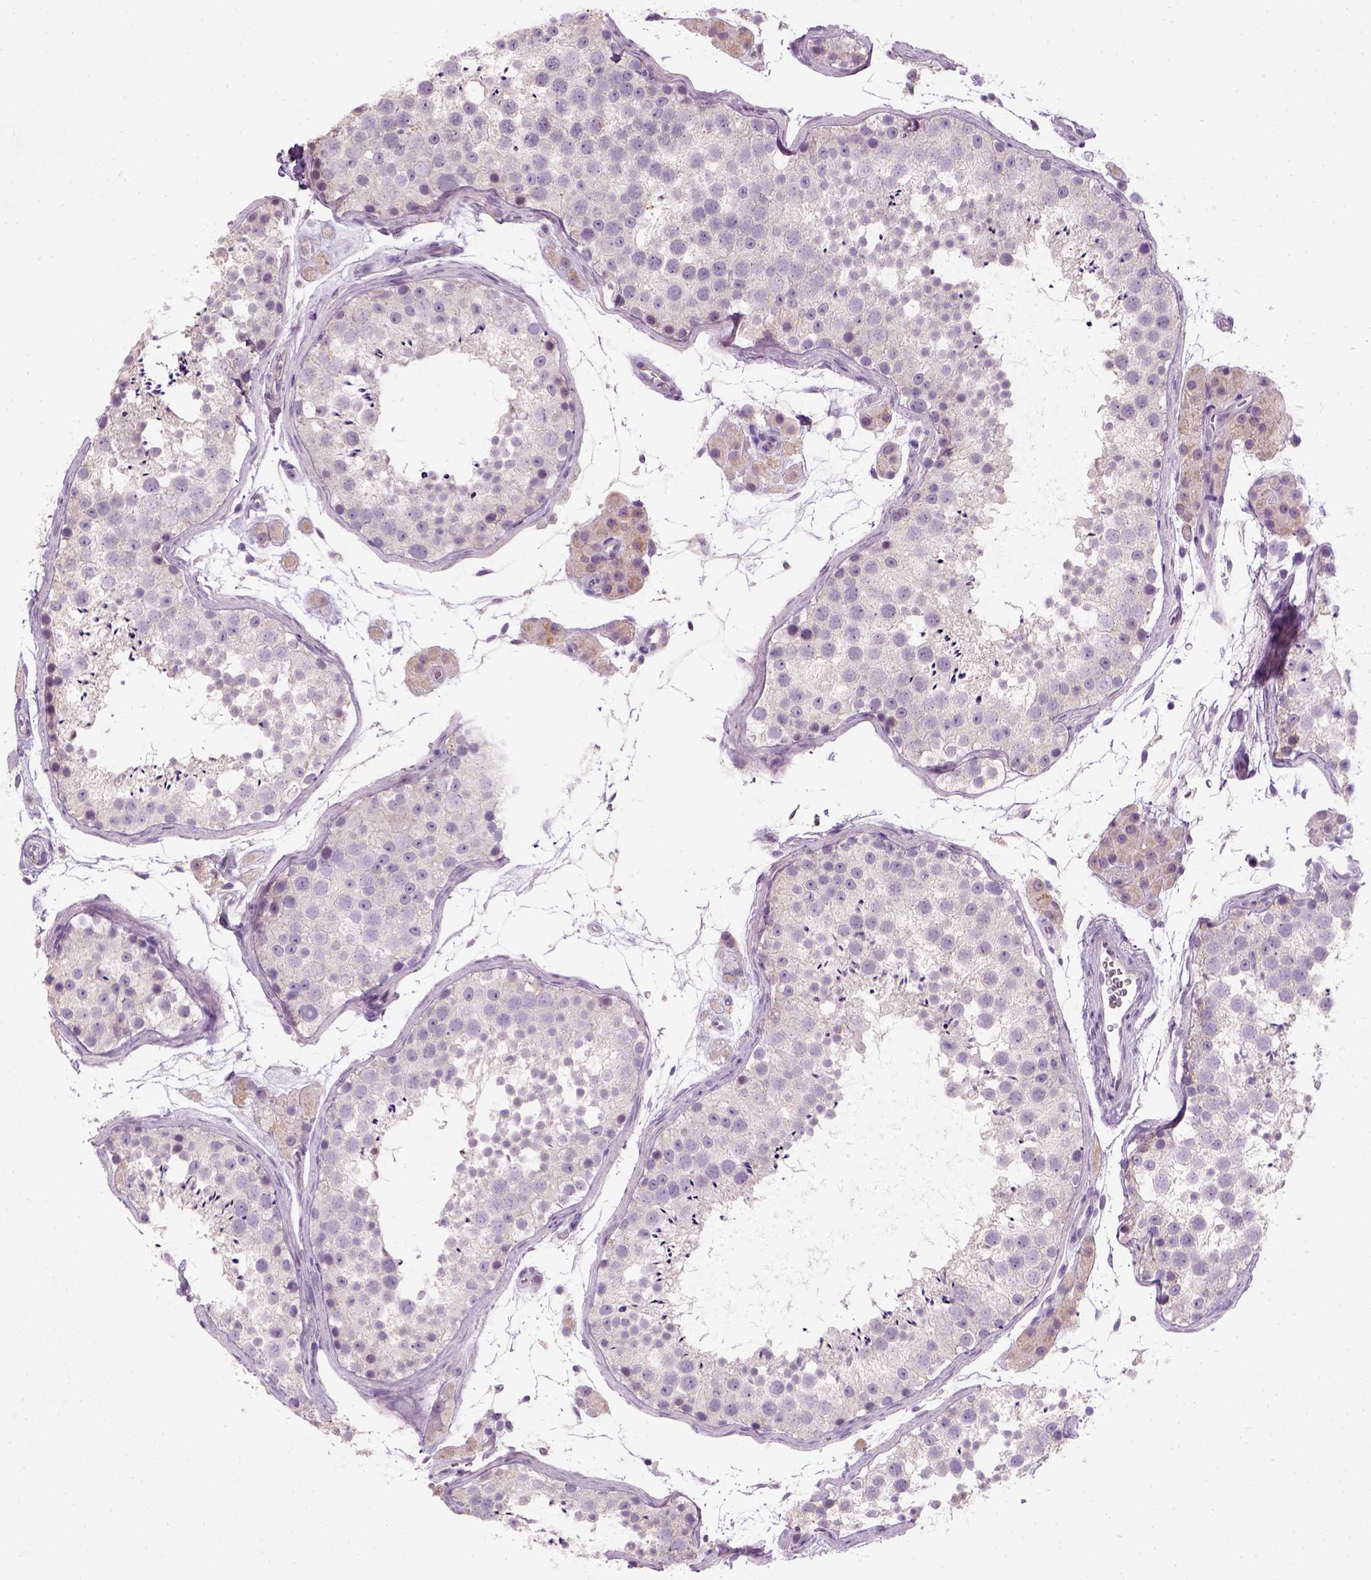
{"staining": {"intensity": "negative", "quantity": "none", "location": "none"}, "tissue": "testis", "cell_type": "Cells in seminiferous ducts", "image_type": "normal", "snomed": [{"axis": "morphology", "description": "Normal tissue, NOS"}, {"axis": "topography", "description": "Testis"}], "caption": "DAB immunohistochemical staining of unremarkable testis demonstrates no significant expression in cells in seminiferous ducts.", "gene": "NUDT6", "patient": {"sex": "male", "age": 41}}